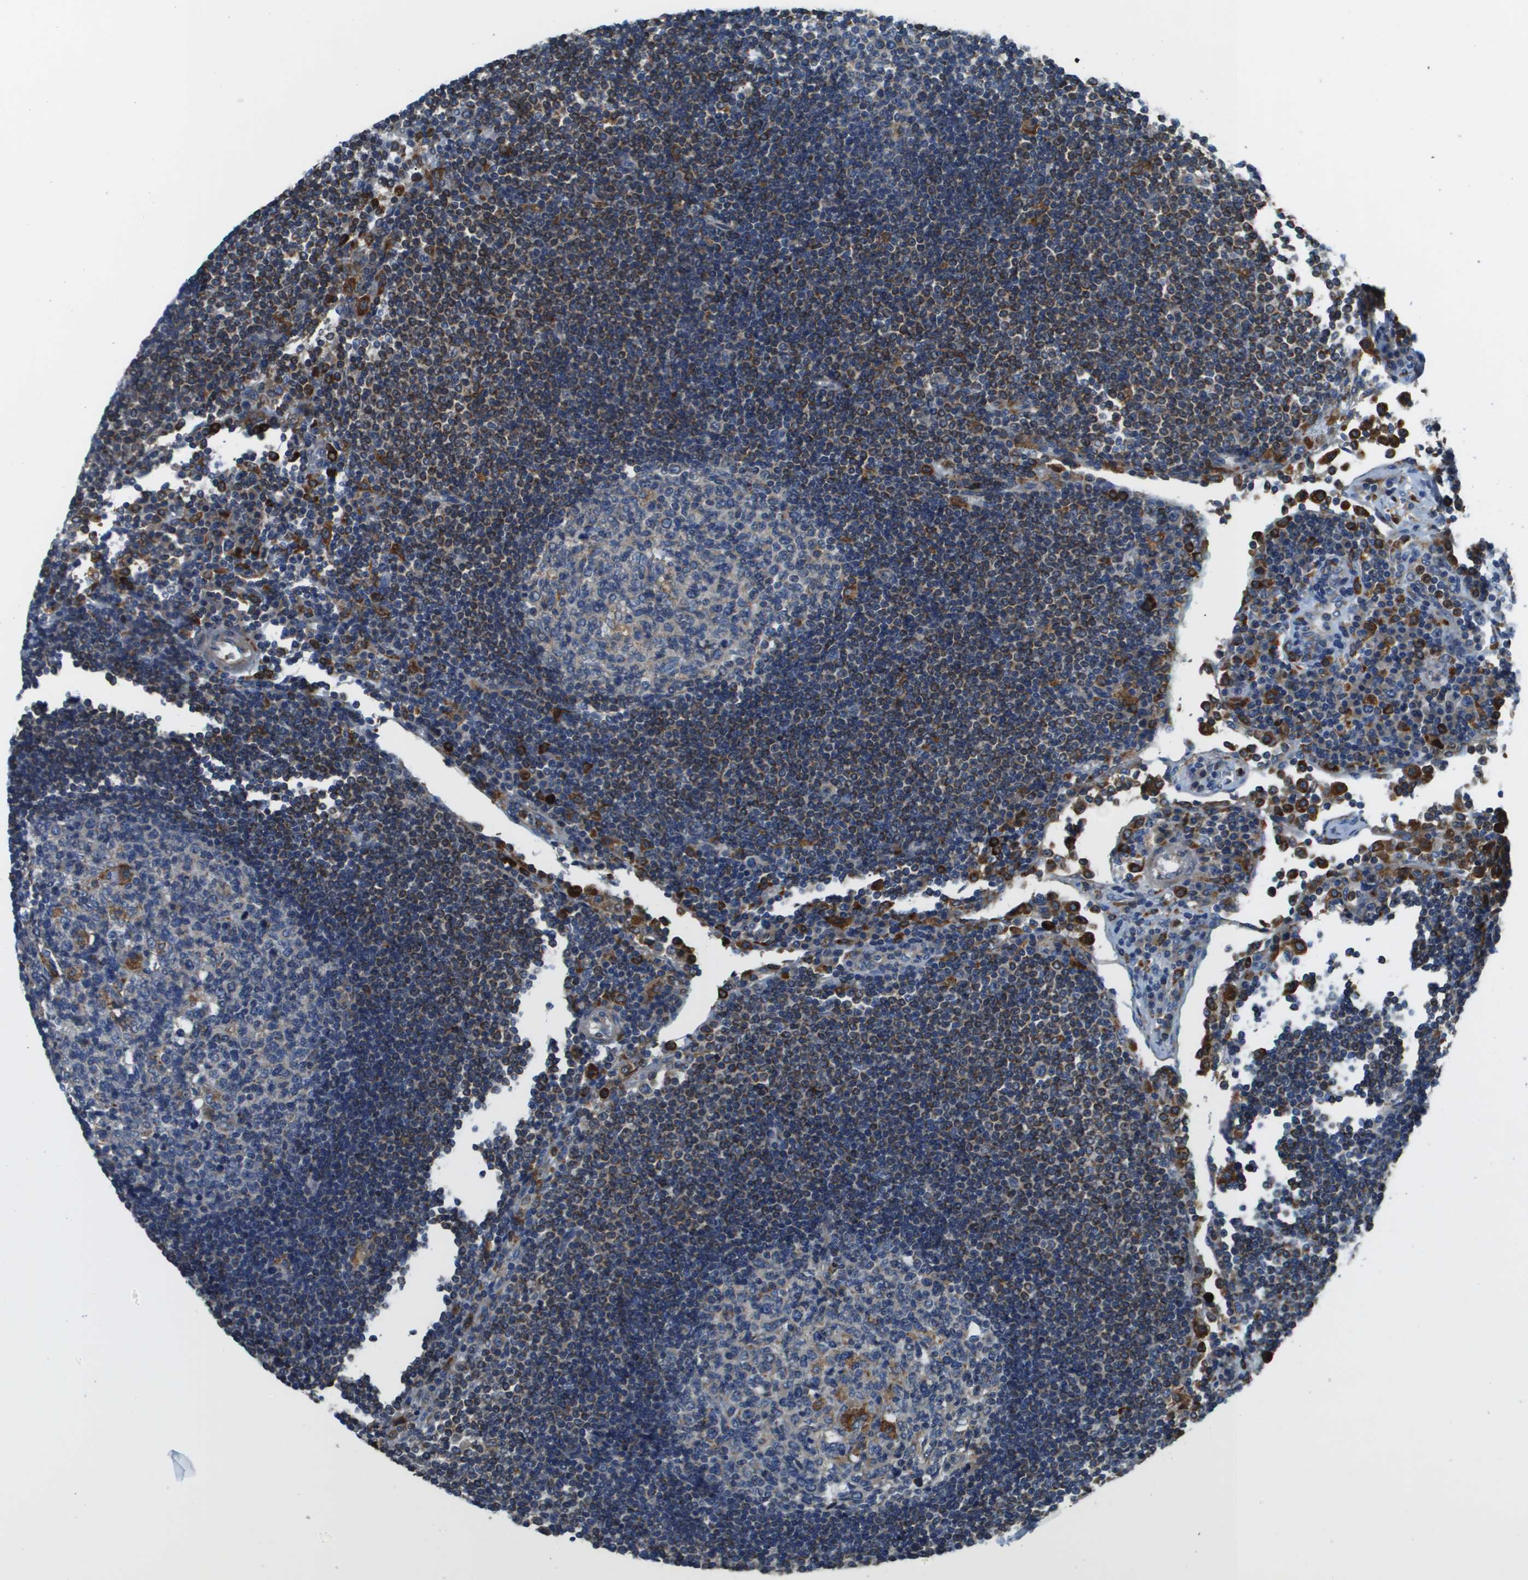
{"staining": {"intensity": "weak", "quantity": "<25%", "location": "cytoplasmic/membranous"}, "tissue": "lymph node", "cell_type": "Germinal center cells", "image_type": "normal", "snomed": [{"axis": "morphology", "description": "Normal tissue, NOS"}, {"axis": "topography", "description": "Lymph node"}], "caption": "DAB immunohistochemical staining of unremarkable lymph node exhibits no significant staining in germinal center cells. (Brightfield microscopy of DAB immunohistochemistry (IHC) at high magnification).", "gene": "CNPY3", "patient": {"sex": "female", "age": 53}}